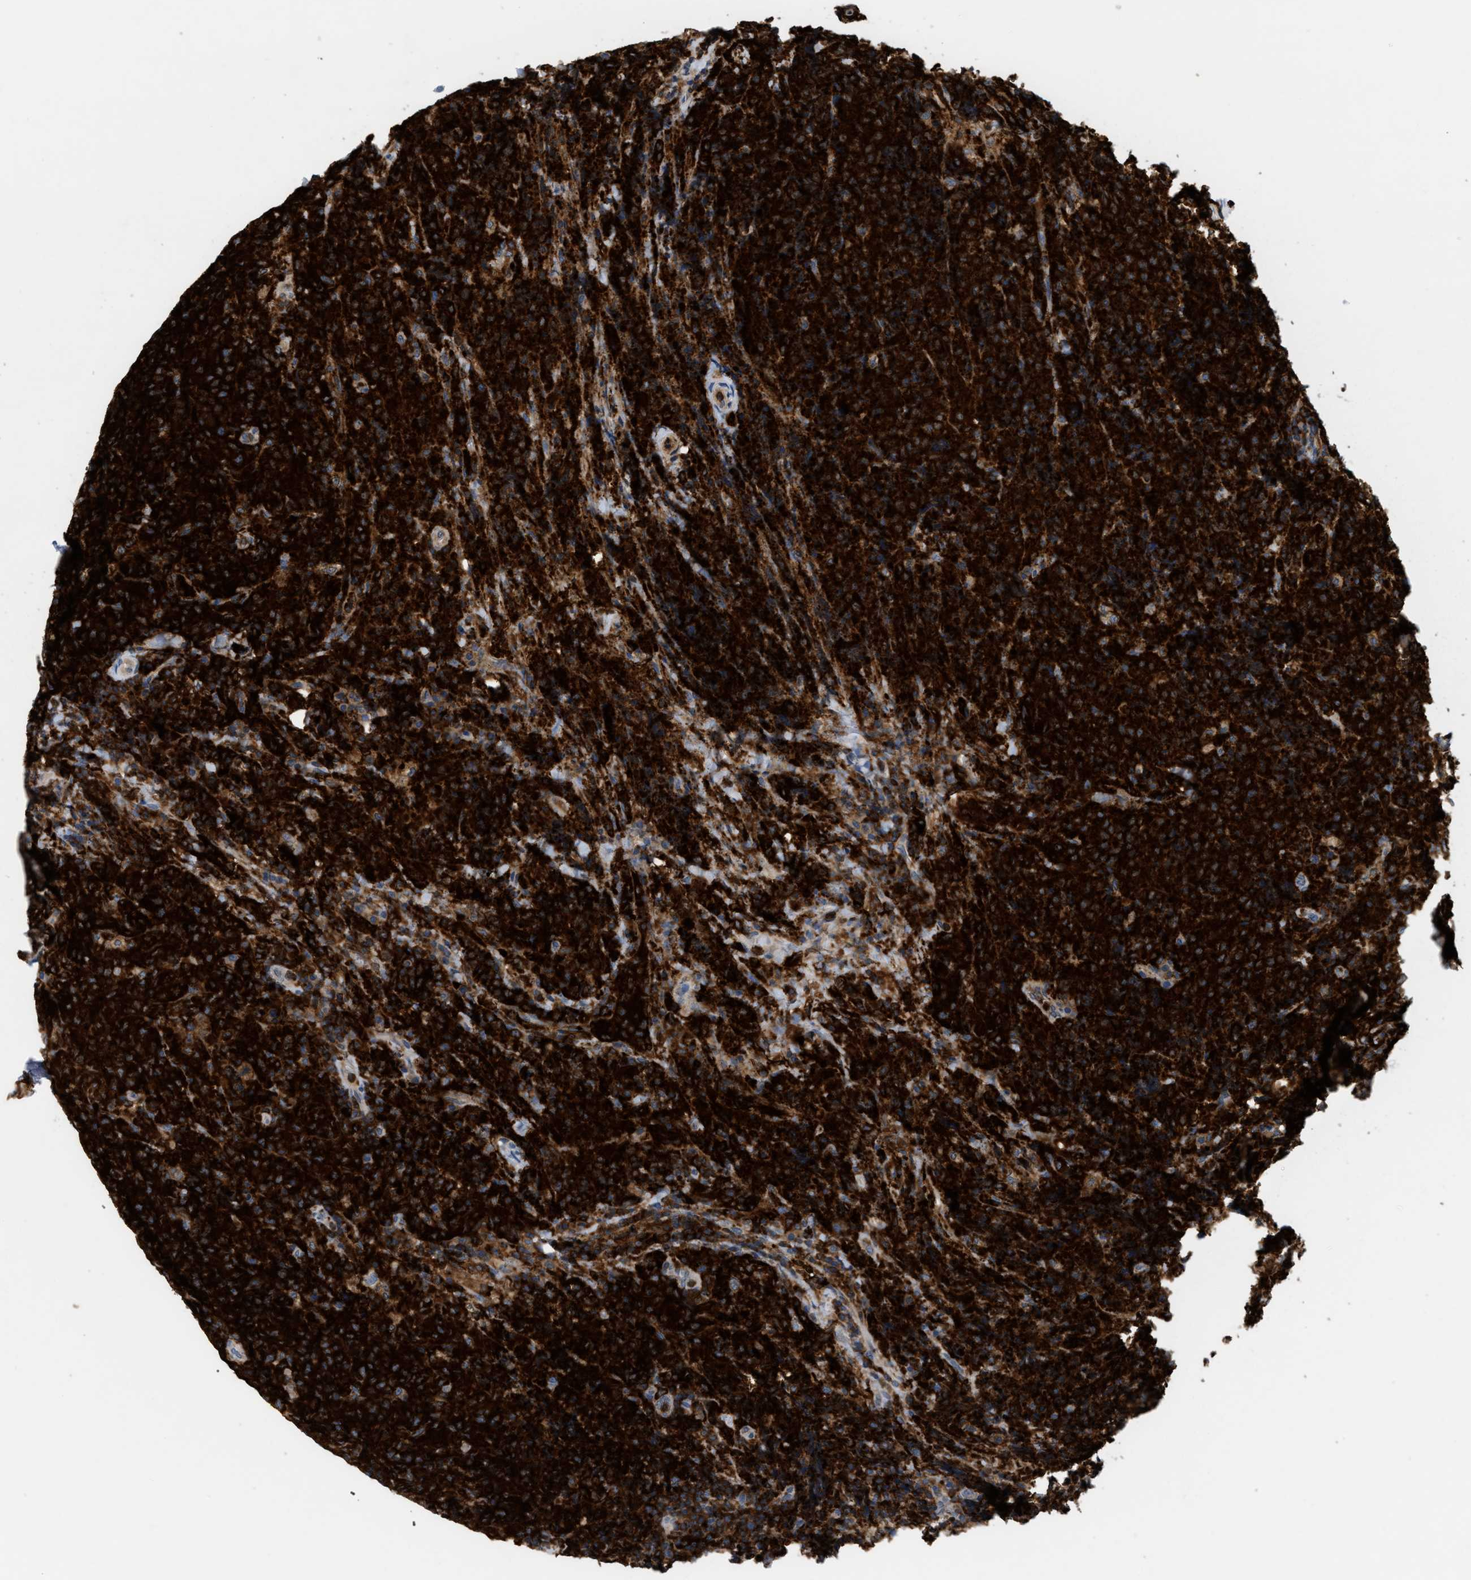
{"staining": {"intensity": "strong", "quantity": ">75%", "location": "cytoplasmic/membranous"}, "tissue": "lymphoma", "cell_type": "Tumor cells", "image_type": "cancer", "snomed": [{"axis": "morphology", "description": "Malignant lymphoma, non-Hodgkin's type, High grade"}, {"axis": "topography", "description": "Tonsil"}], "caption": "Immunohistochemical staining of human lymphoma exhibits high levels of strong cytoplasmic/membranous staining in approximately >75% of tumor cells.", "gene": "INPP5D", "patient": {"sex": "female", "age": 36}}